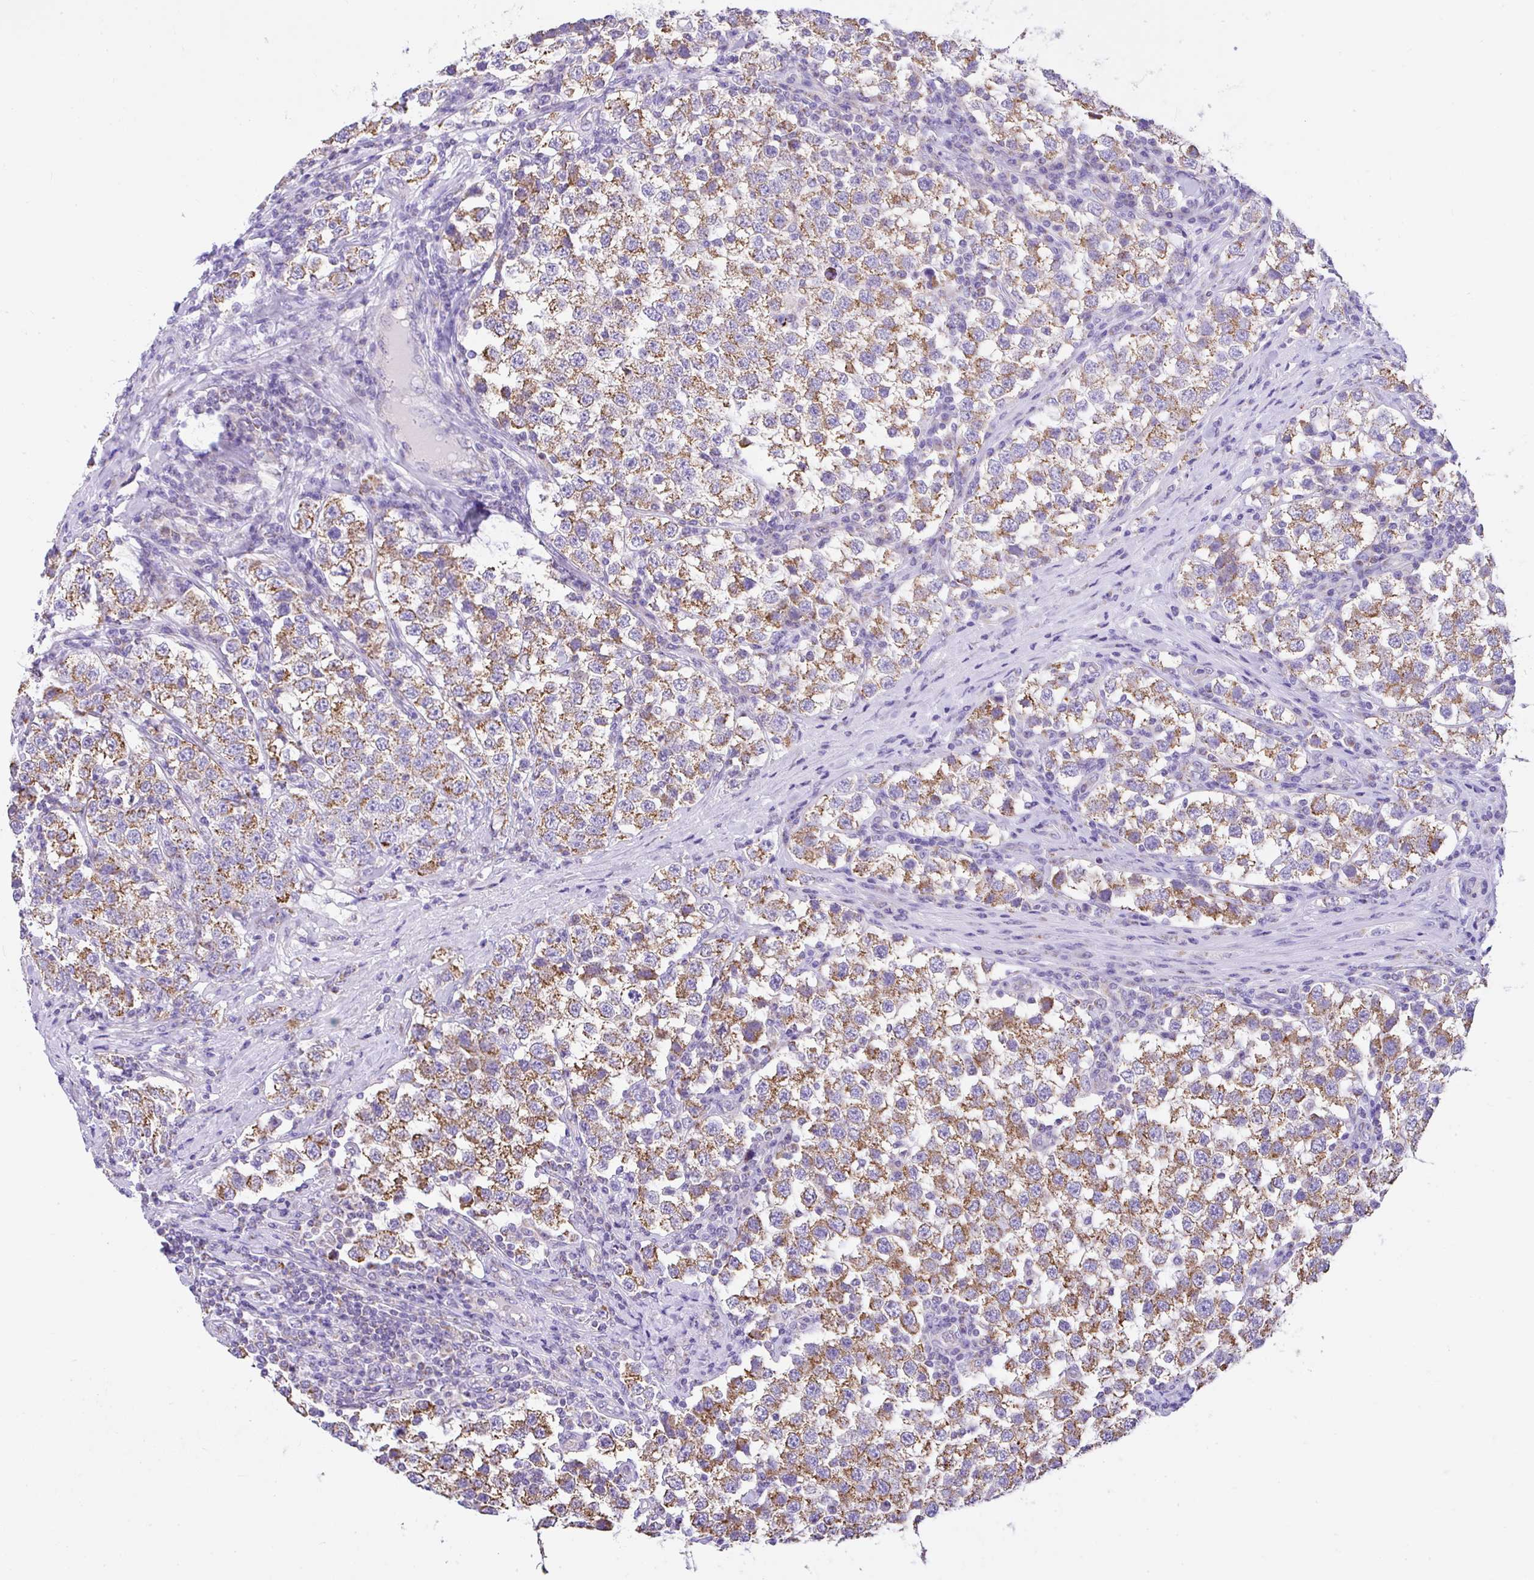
{"staining": {"intensity": "moderate", "quantity": ">75%", "location": "cytoplasmic/membranous"}, "tissue": "testis cancer", "cell_type": "Tumor cells", "image_type": "cancer", "snomed": [{"axis": "morphology", "description": "Seminoma, NOS"}, {"axis": "topography", "description": "Testis"}], "caption": "The photomicrograph demonstrates staining of seminoma (testis), revealing moderate cytoplasmic/membranous protein staining (brown color) within tumor cells.", "gene": "SLC13A1", "patient": {"sex": "male", "age": 34}}